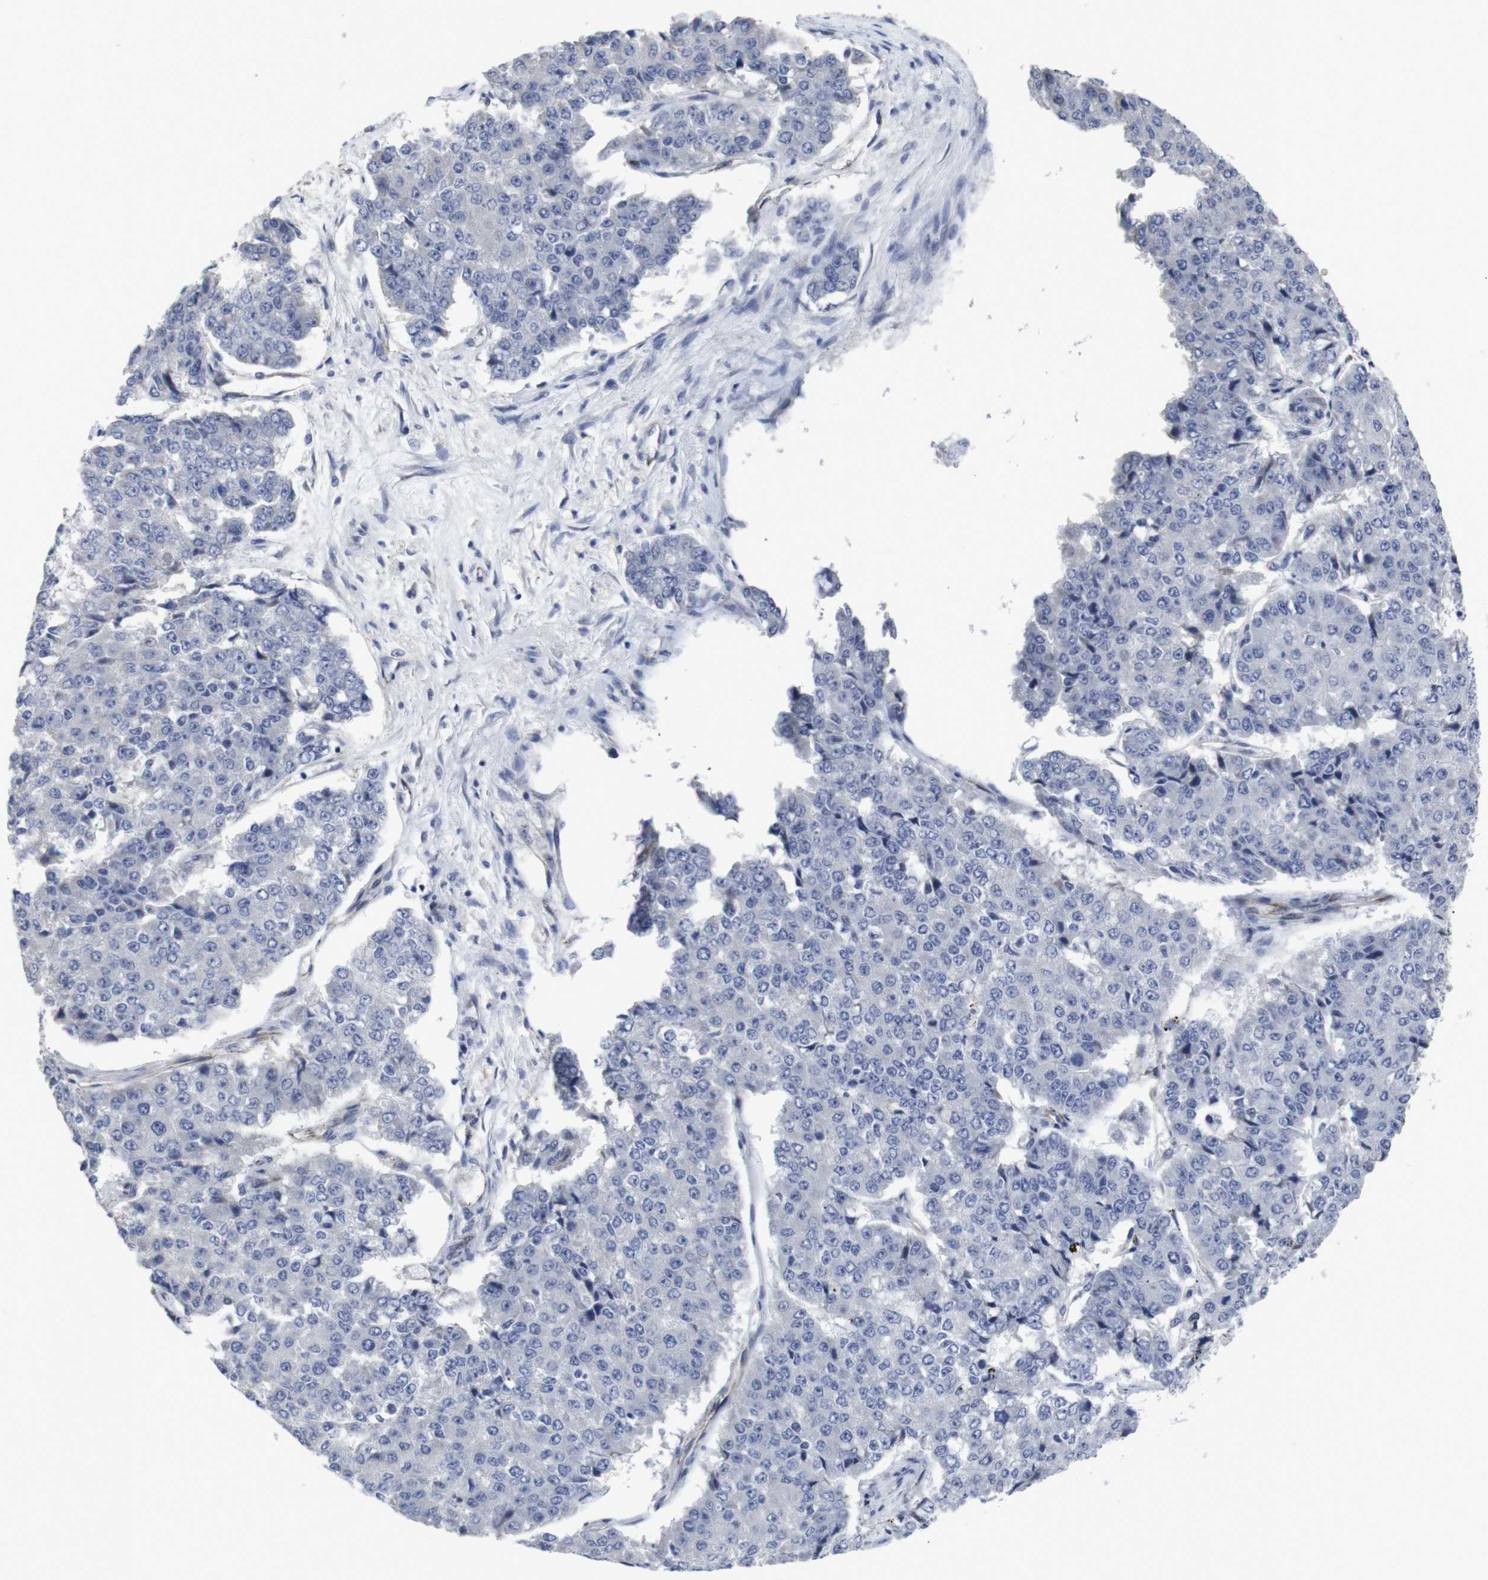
{"staining": {"intensity": "negative", "quantity": "none", "location": "none"}, "tissue": "pancreatic cancer", "cell_type": "Tumor cells", "image_type": "cancer", "snomed": [{"axis": "morphology", "description": "Adenocarcinoma, NOS"}, {"axis": "topography", "description": "Pancreas"}], "caption": "Immunohistochemistry of human pancreatic adenocarcinoma demonstrates no expression in tumor cells.", "gene": "SNCG", "patient": {"sex": "male", "age": 50}}